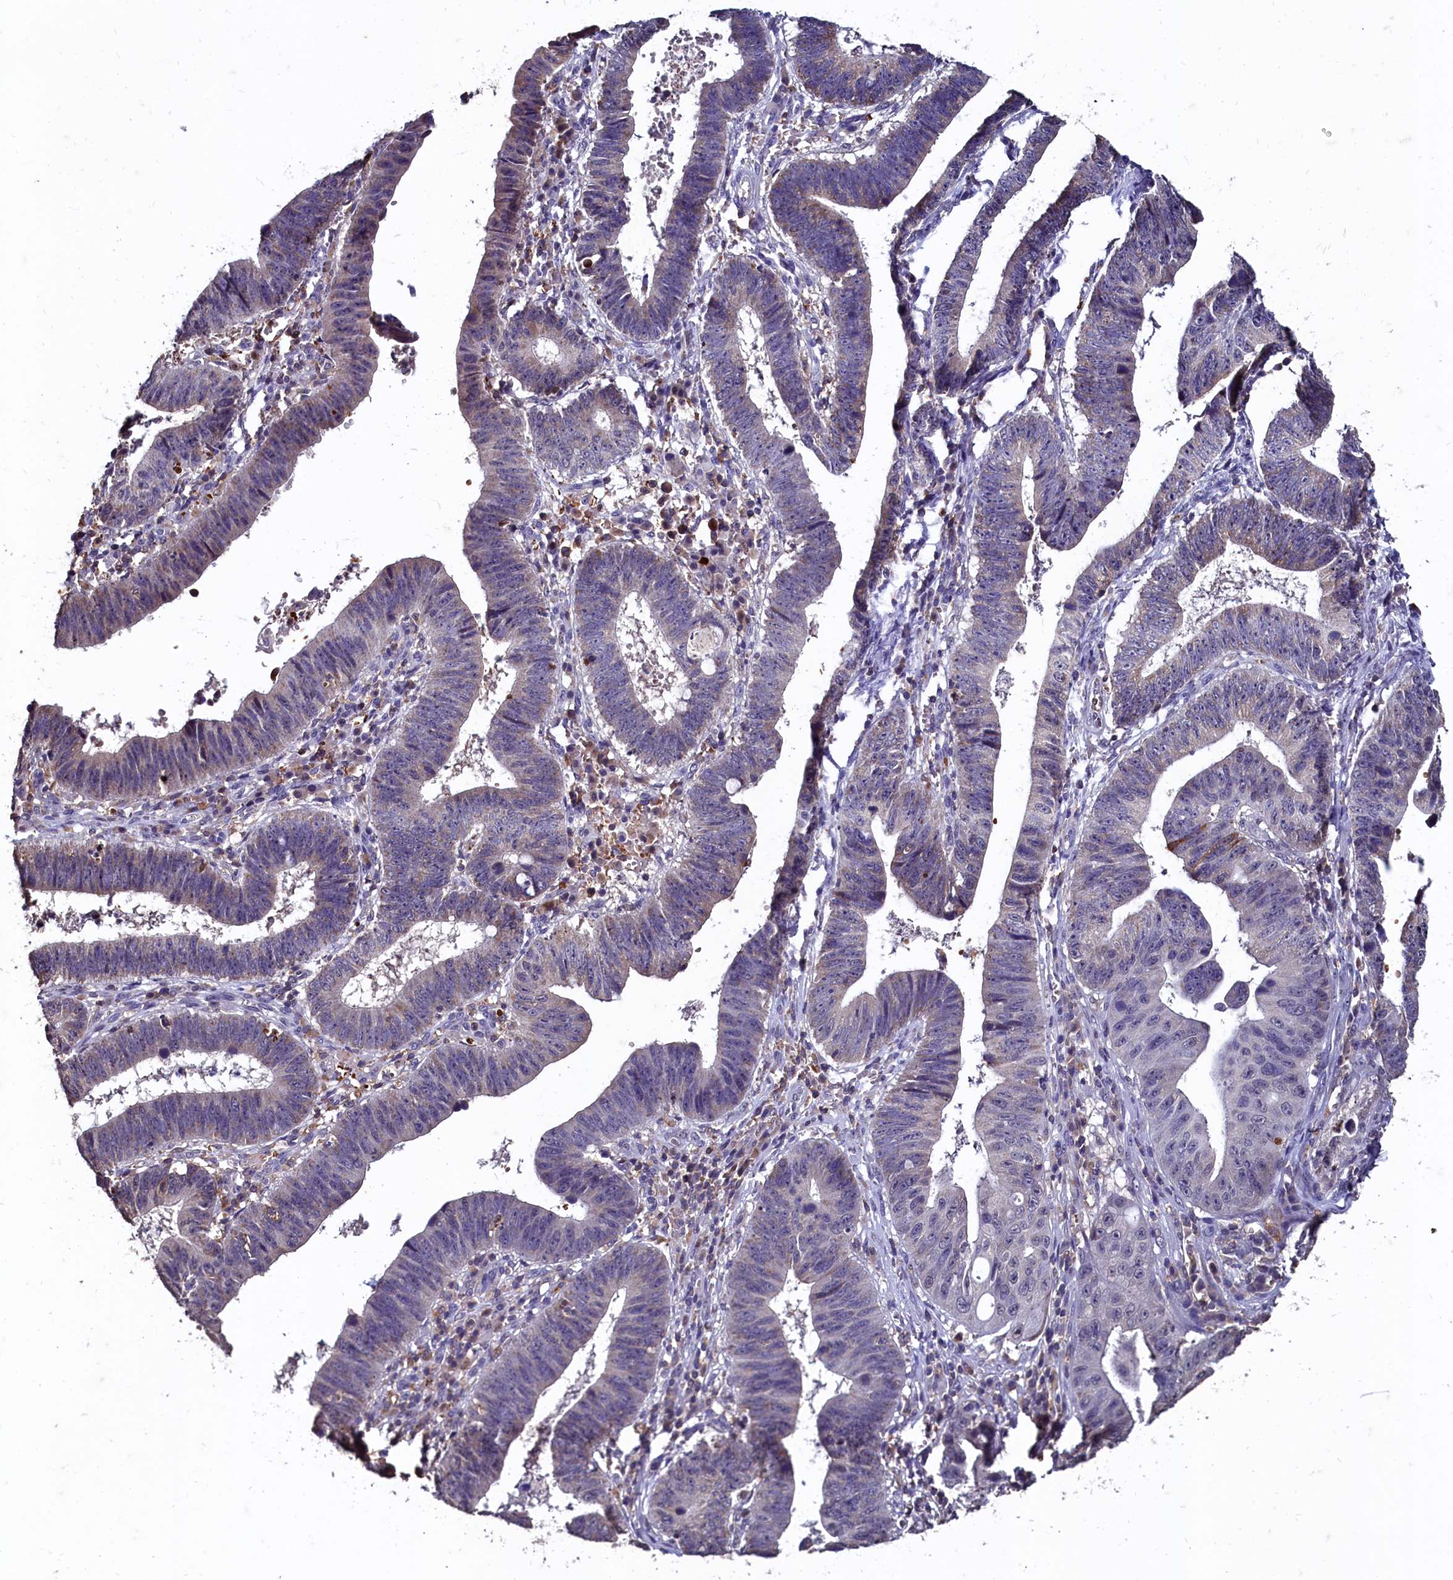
{"staining": {"intensity": "weak", "quantity": "<25%", "location": "cytoplasmic/membranous"}, "tissue": "stomach cancer", "cell_type": "Tumor cells", "image_type": "cancer", "snomed": [{"axis": "morphology", "description": "Adenocarcinoma, NOS"}, {"axis": "topography", "description": "Stomach"}], "caption": "Immunohistochemical staining of human stomach cancer (adenocarcinoma) exhibits no significant positivity in tumor cells.", "gene": "CSTPP1", "patient": {"sex": "male", "age": 59}}